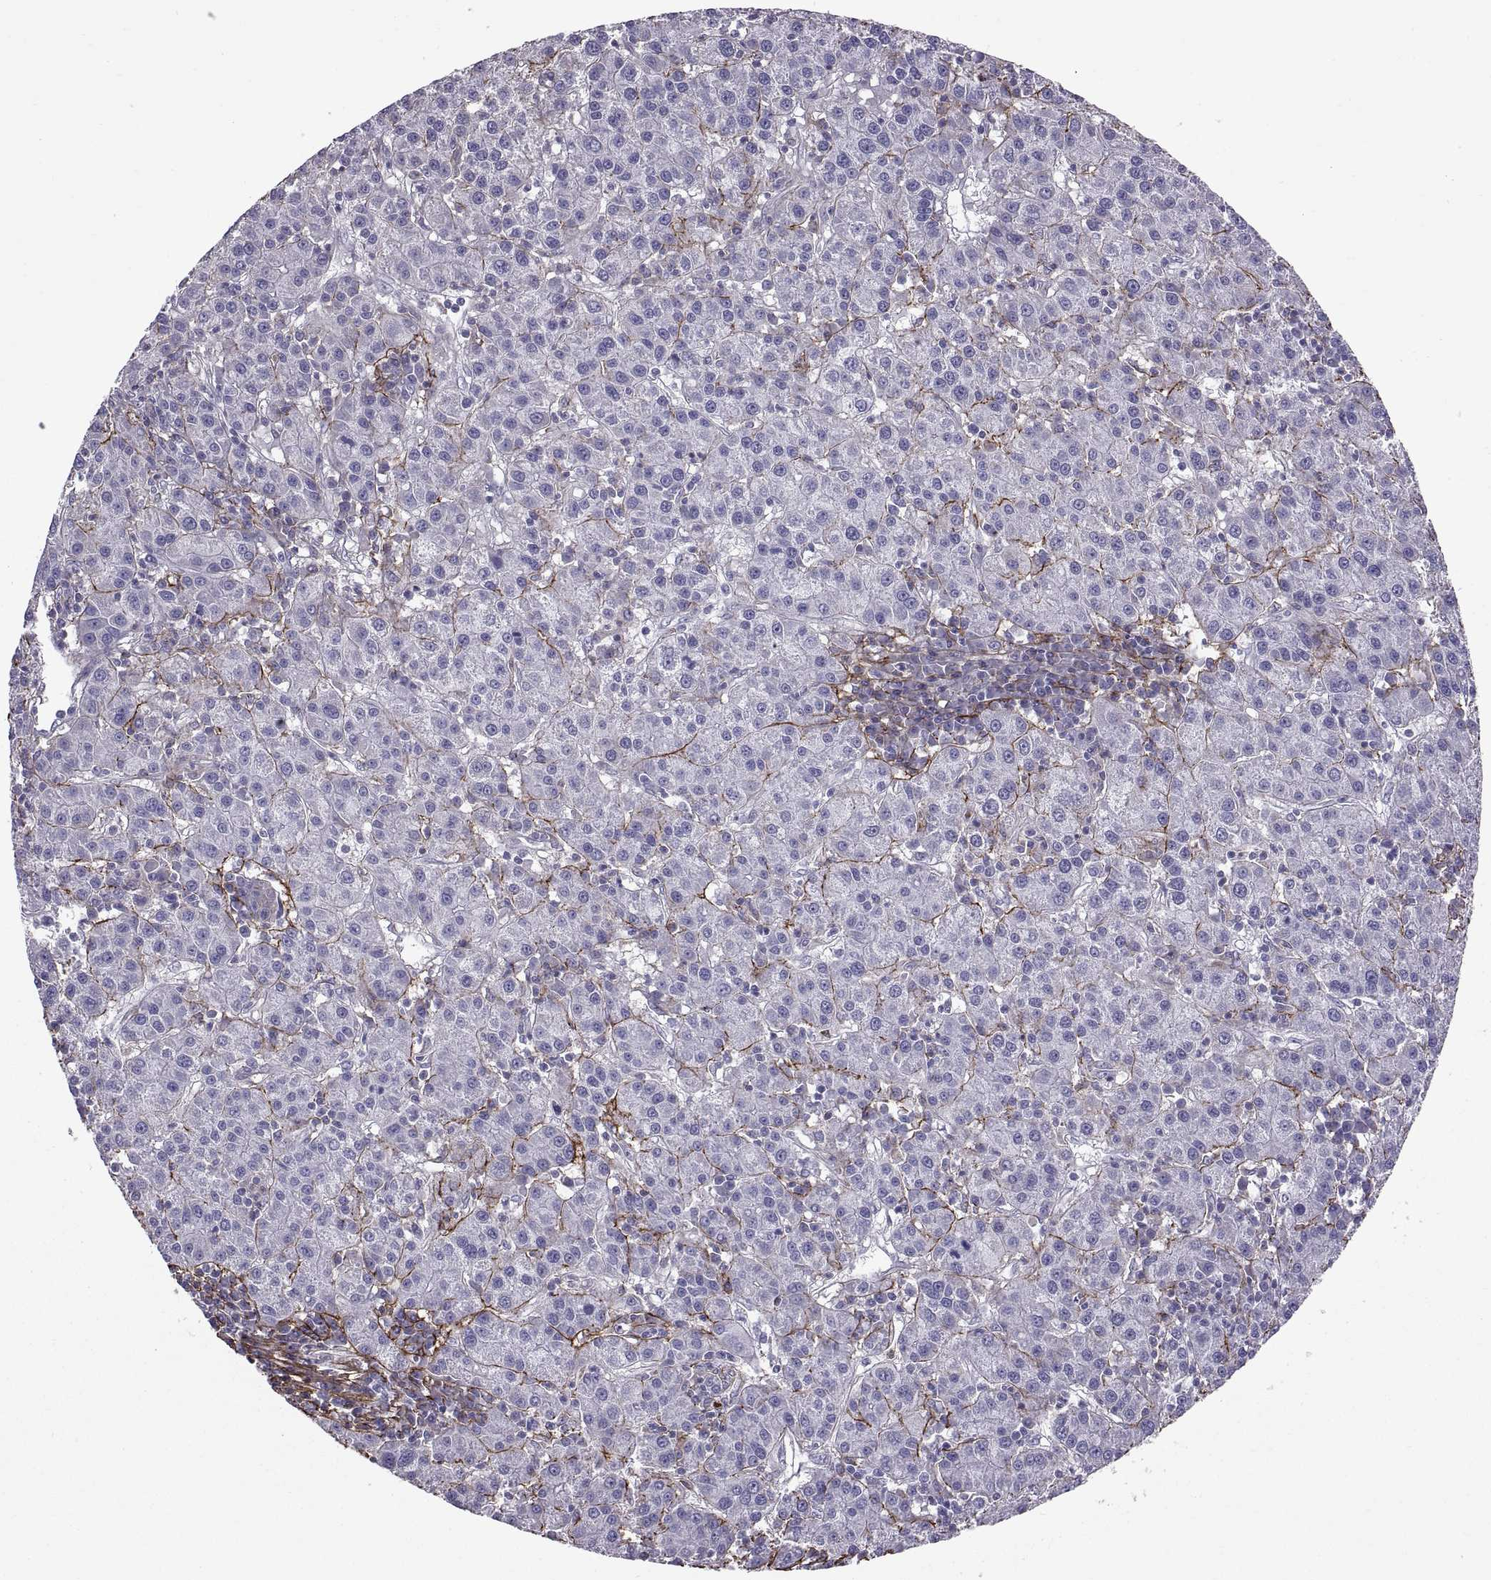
{"staining": {"intensity": "negative", "quantity": "none", "location": "none"}, "tissue": "liver cancer", "cell_type": "Tumor cells", "image_type": "cancer", "snomed": [{"axis": "morphology", "description": "Carcinoma, Hepatocellular, NOS"}, {"axis": "topography", "description": "Liver"}], "caption": "DAB (3,3'-diaminobenzidine) immunohistochemical staining of human hepatocellular carcinoma (liver) displays no significant expression in tumor cells.", "gene": "EMILIN2", "patient": {"sex": "female", "age": 60}}